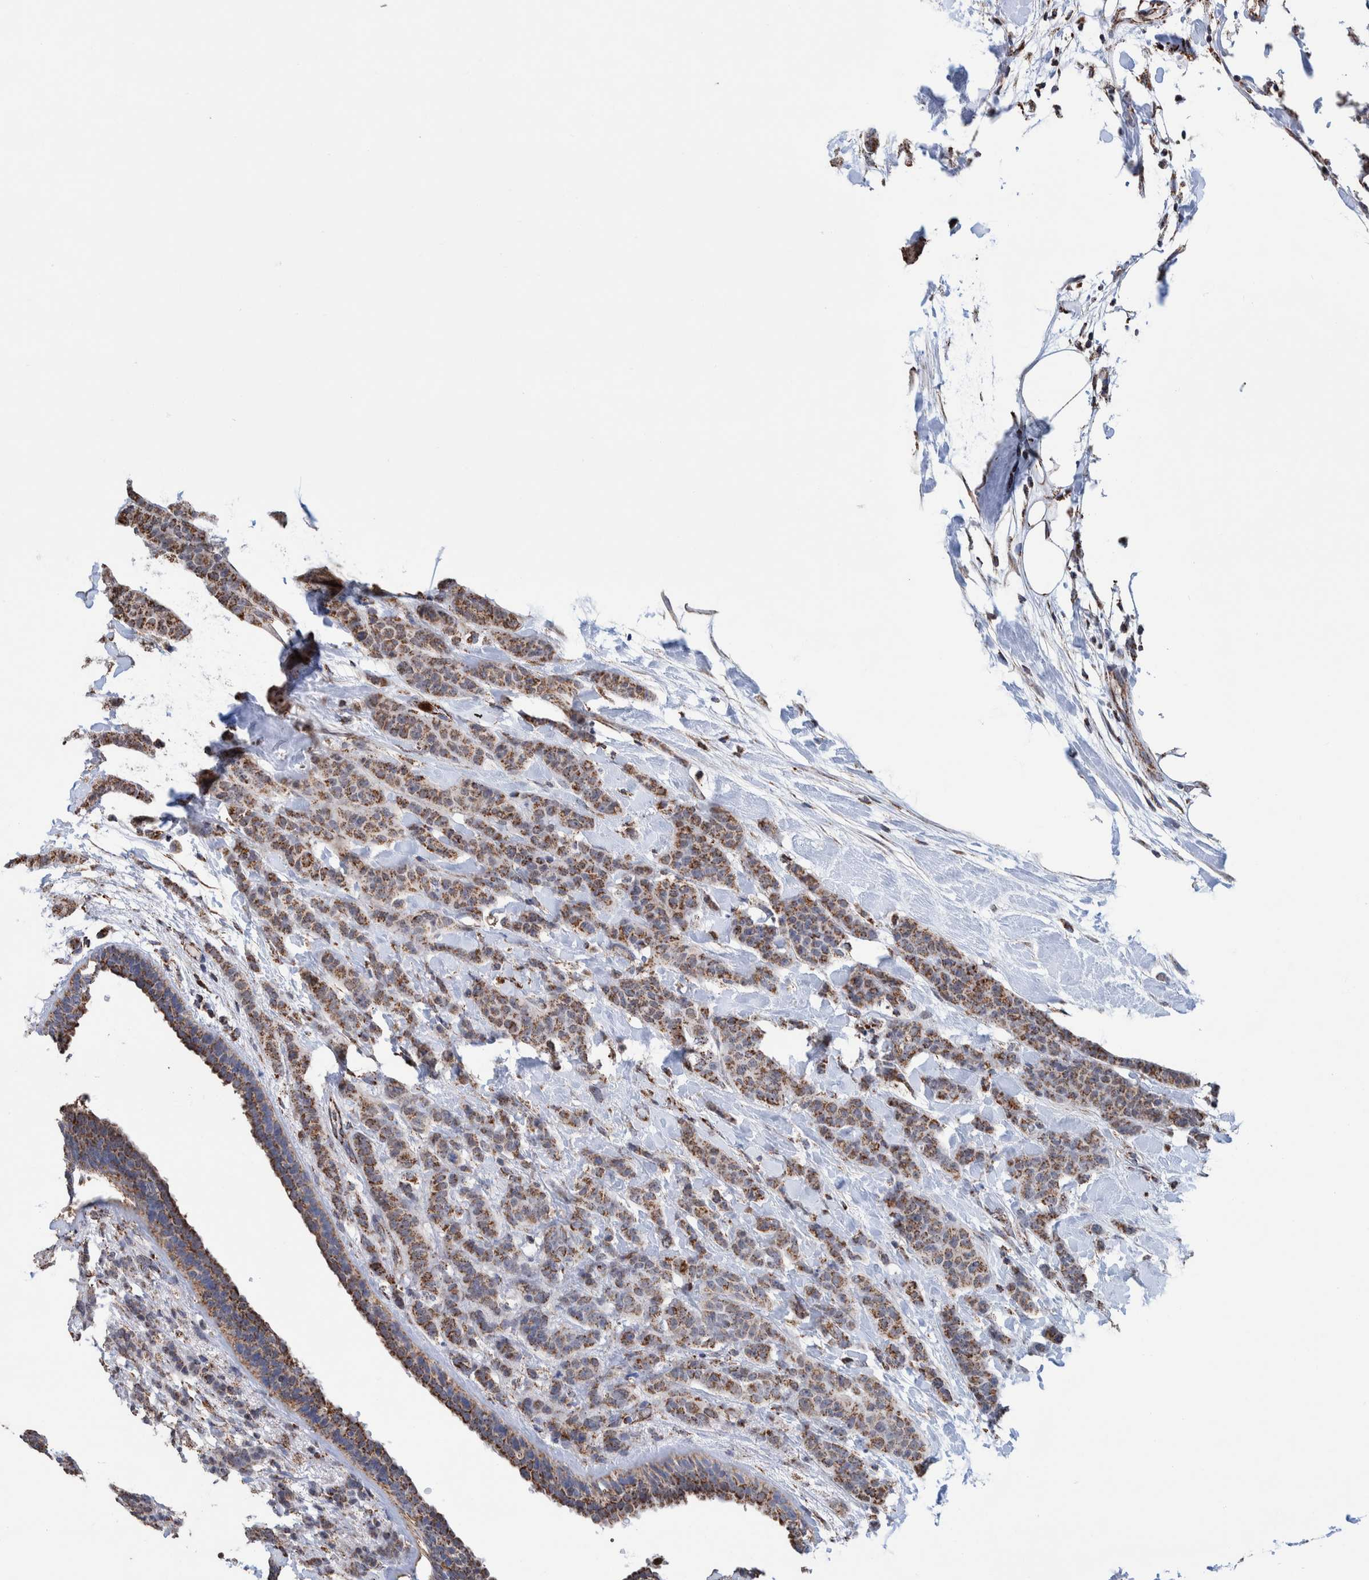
{"staining": {"intensity": "moderate", "quantity": ">75%", "location": "cytoplasmic/membranous"}, "tissue": "breast cancer", "cell_type": "Tumor cells", "image_type": "cancer", "snomed": [{"axis": "morphology", "description": "Normal tissue, NOS"}, {"axis": "morphology", "description": "Duct carcinoma"}, {"axis": "topography", "description": "Breast"}], "caption": "Brown immunohistochemical staining in invasive ductal carcinoma (breast) displays moderate cytoplasmic/membranous positivity in about >75% of tumor cells.", "gene": "DECR1", "patient": {"sex": "female", "age": 40}}